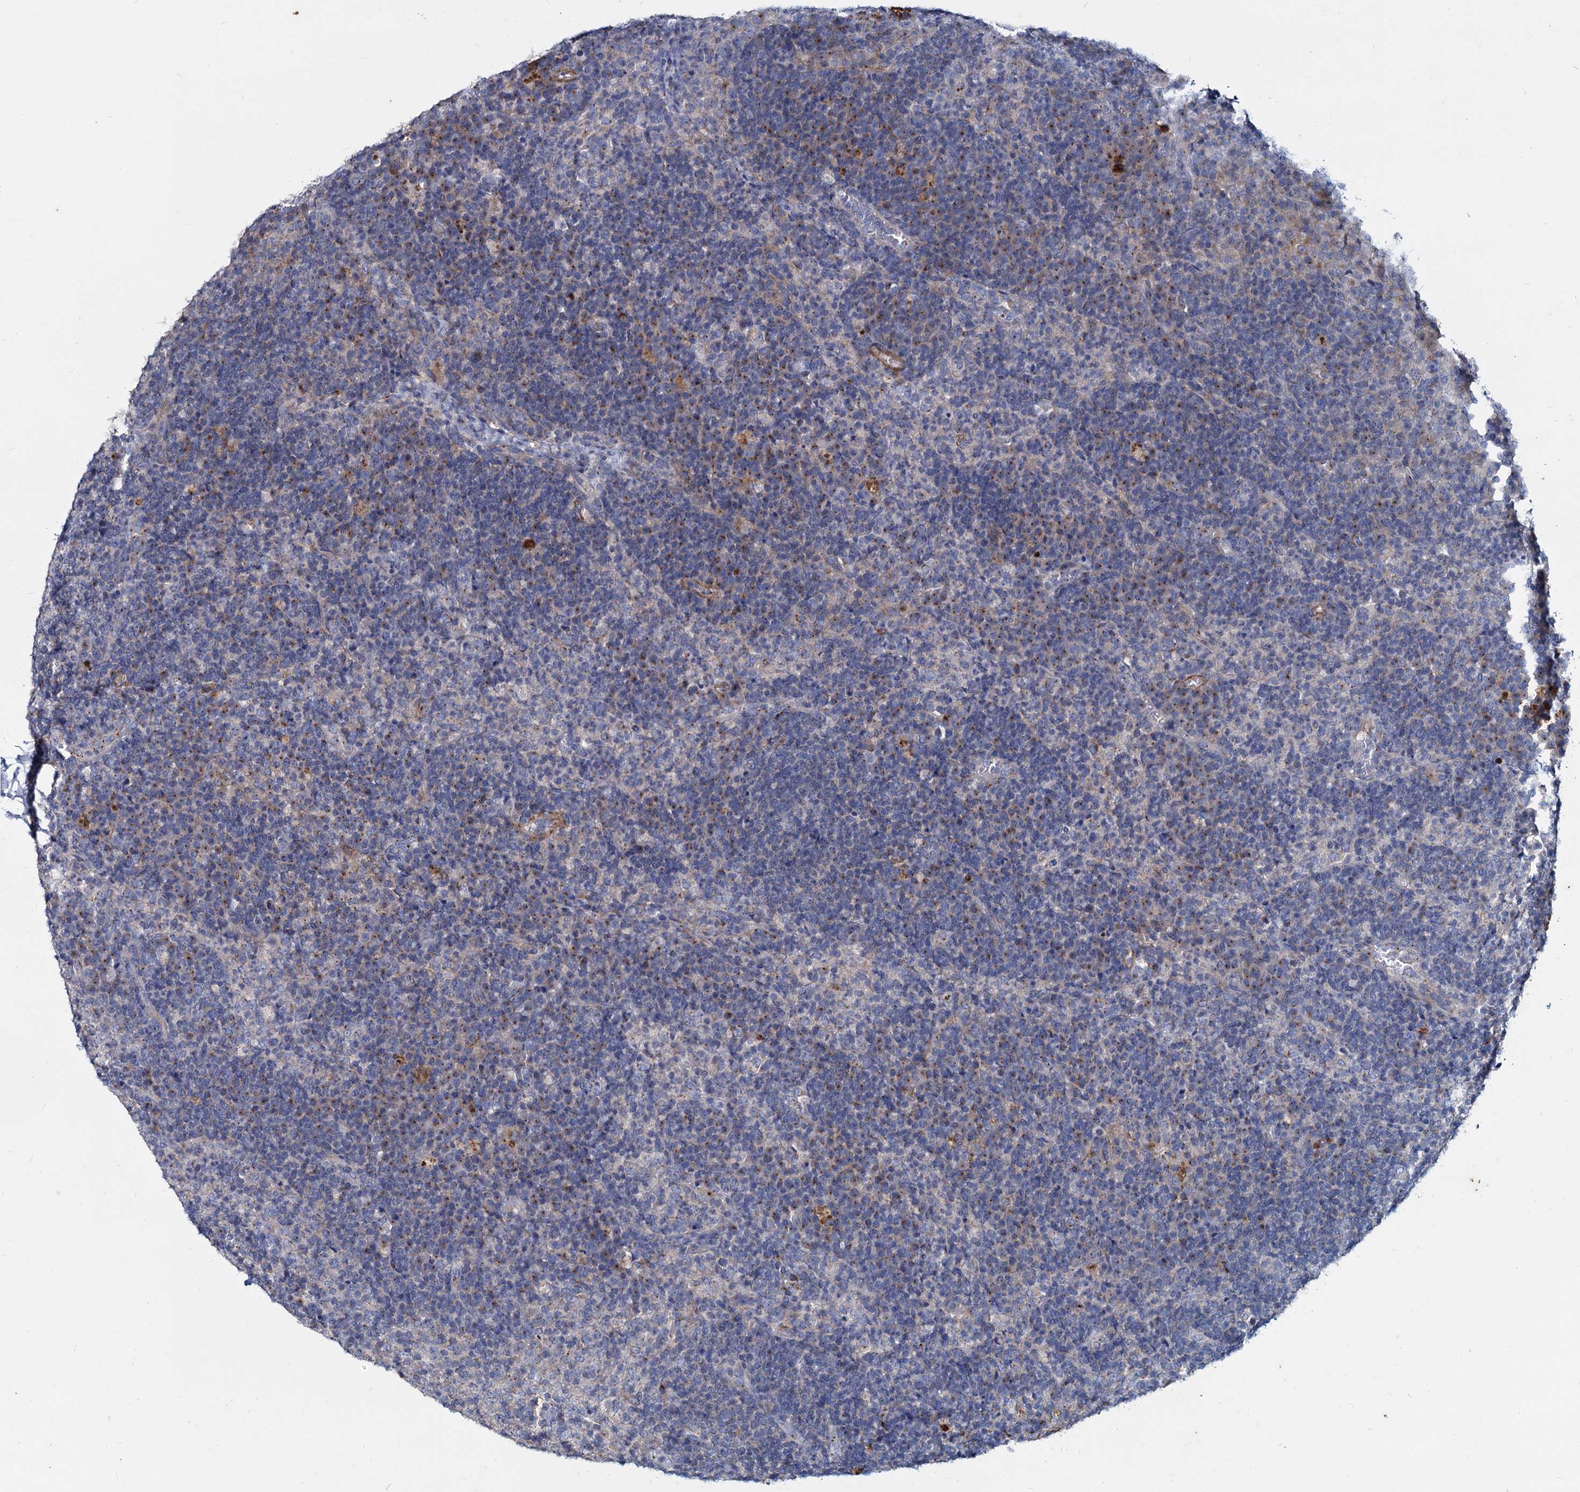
{"staining": {"intensity": "negative", "quantity": "none", "location": "none"}, "tissue": "lymph node", "cell_type": "Germinal center cells", "image_type": "normal", "snomed": [{"axis": "morphology", "description": "Normal tissue, NOS"}, {"axis": "topography", "description": "Lymph node"}], "caption": "DAB immunohistochemical staining of normal lymph node exhibits no significant staining in germinal center cells. The staining is performed using DAB brown chromogen with nuclei counter-stained in using hematoxylin.", "gene": "AGBL4", "patient": {"sex": "female", "age": 70}}